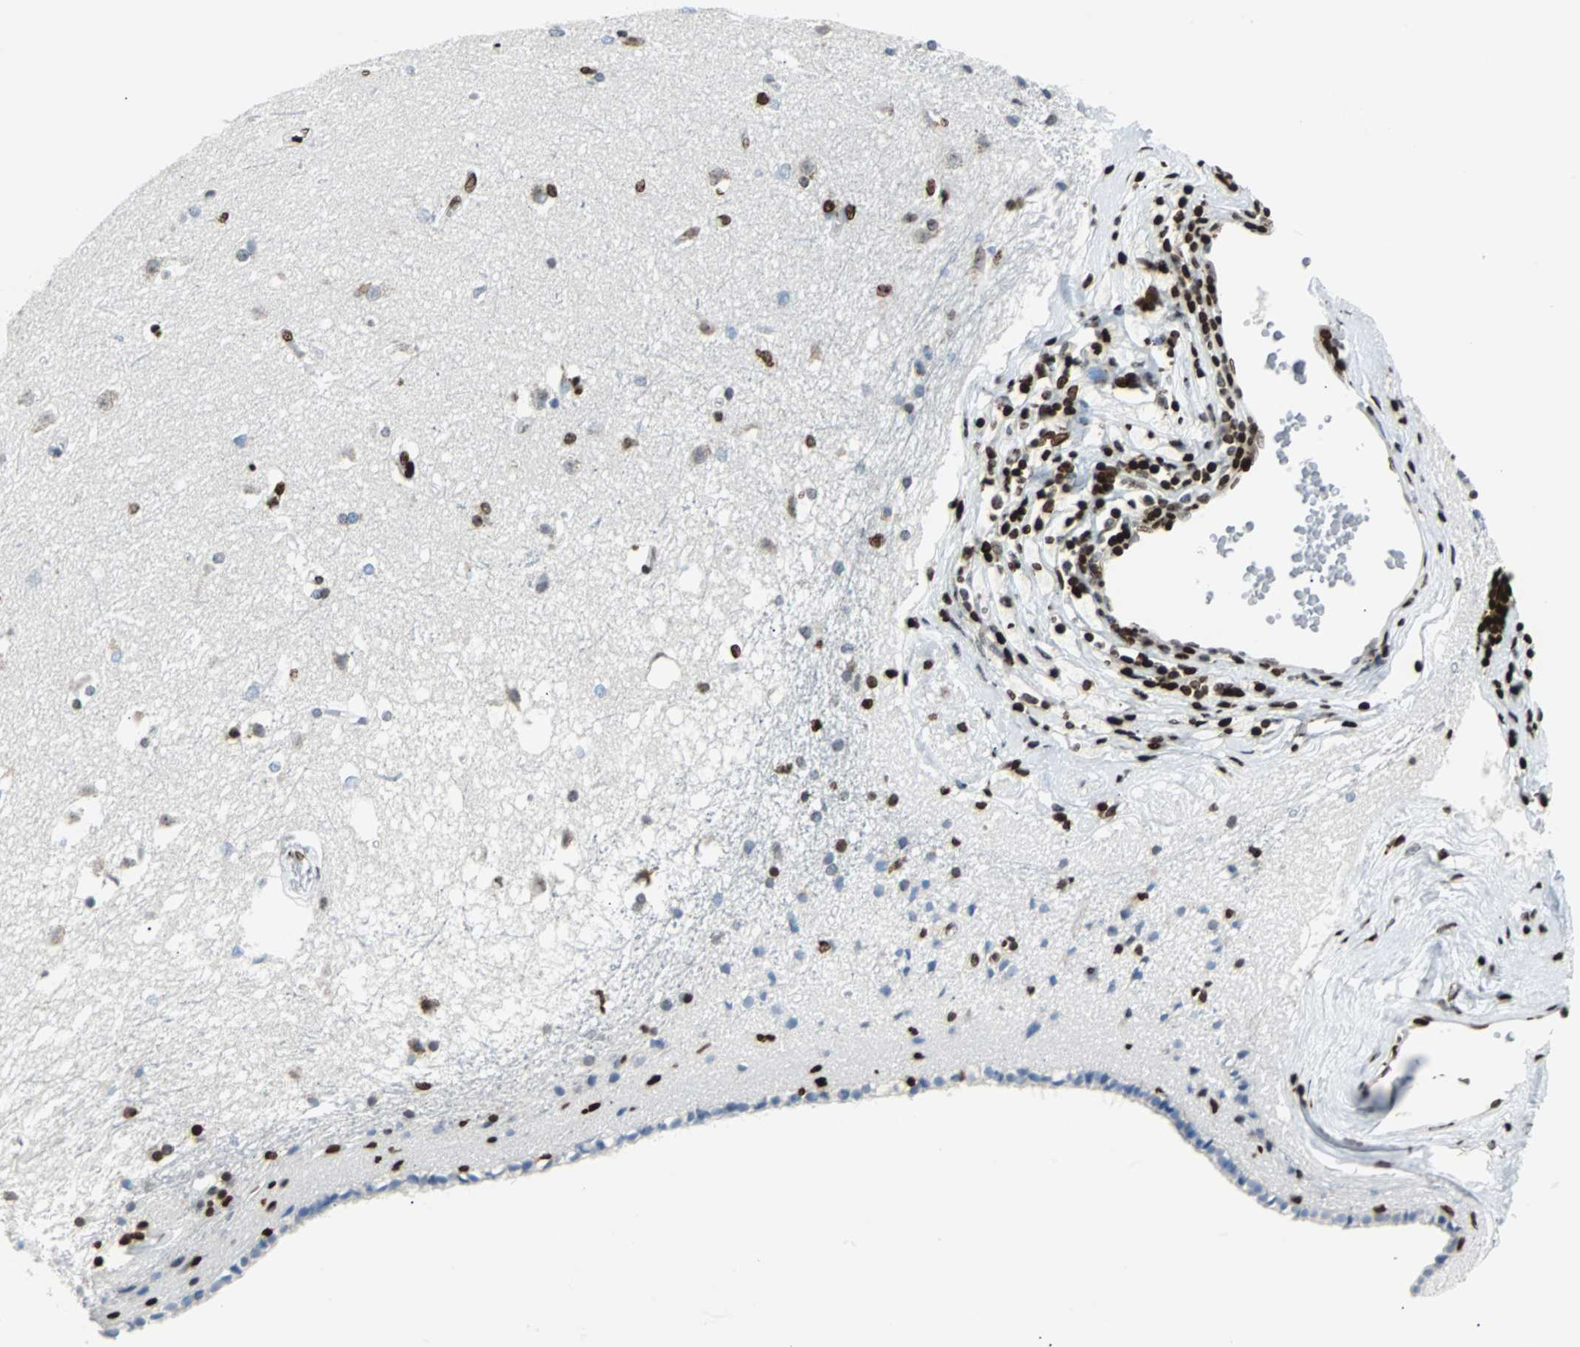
{"staining": {"intensity": "moderate", "quantity": "<25%", "location": "nuclear"}, "tissue": "caudate", "cell_type": "Glial cells", "image_type": "normal", "snomed": [{"axis": "morphology", "description": "Normal tissue, NOS"}, {"axis": "topography", "description": "Lateral ventricle wall"}], "caption": "Brown immunohistochemical staining in unremarkable caudate reveals moderate nuclear expression in approximately <25% of glial cells. (DAB (3,3'-diaminobenzidine) = brown stain, brightfield microscopy at high magnification).", "gene": "ZNF131", "patient": {"sex": "female", "age": 19}}